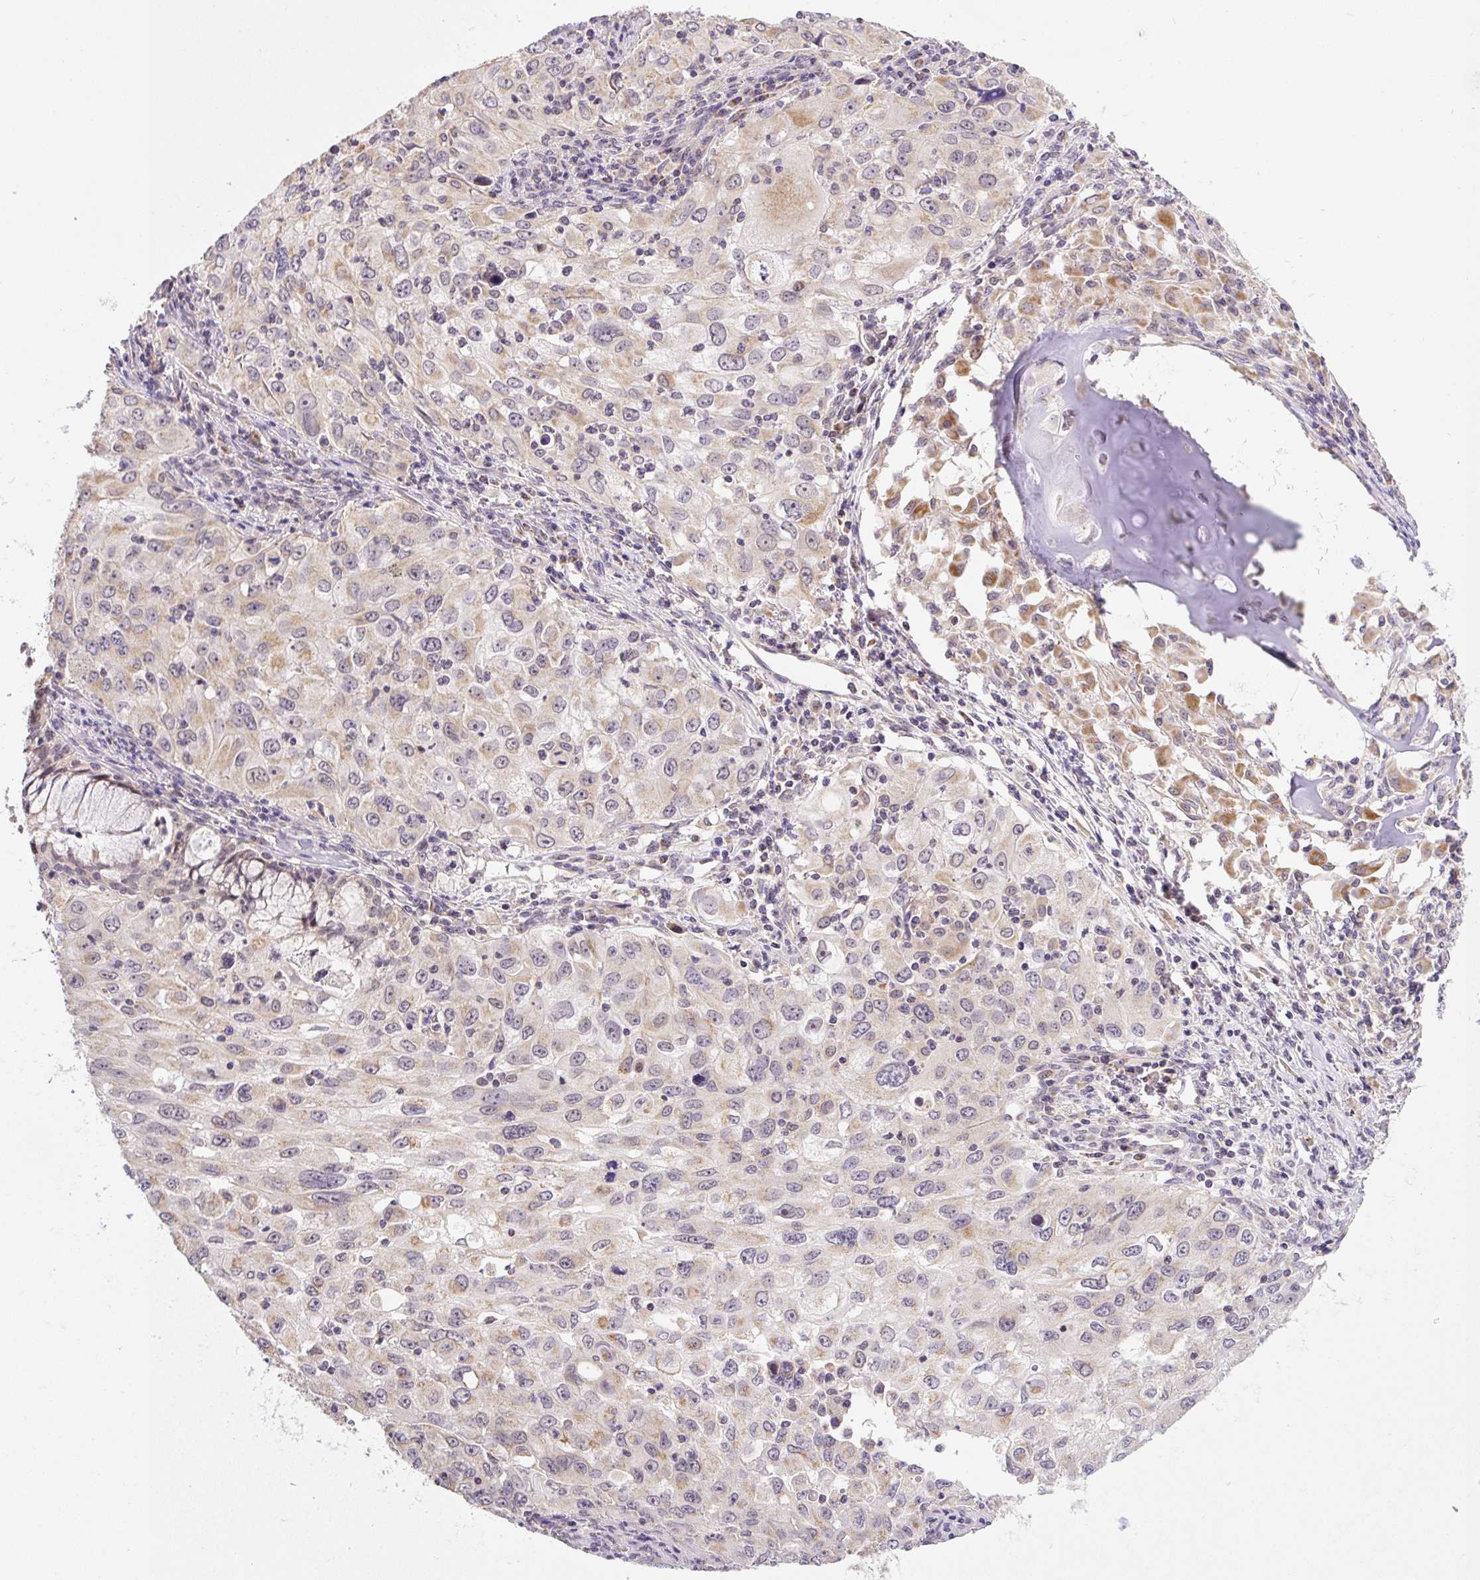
{"staining": {"intensity": "moderate", "quantity": "25%-75%", "location": "cytoplasmic/membranous"}, "tissue": "lung cancer", "cell_type": "Tumor cells", "image_type": "cancer", "snomed": [{"axis": "morphology", "description": "Adenocarcinoma, NOS"}, {"axis": "morphology", "description": "Adenocarcinoma, metastatic, NOS"}, {"axis": "topography", "description": "Lymph node"}, {"axis": "topography", "description": "Lung"}], "caption": "Lung adenocarcinoma was stained to show a protein in brown. There is medium levels of moderate cytoplasmic/membranous positivity in approximately 25%-75% of tumor cells.", "gene": "MFSD9", "patient": {"sex": "female", "age": 42}}